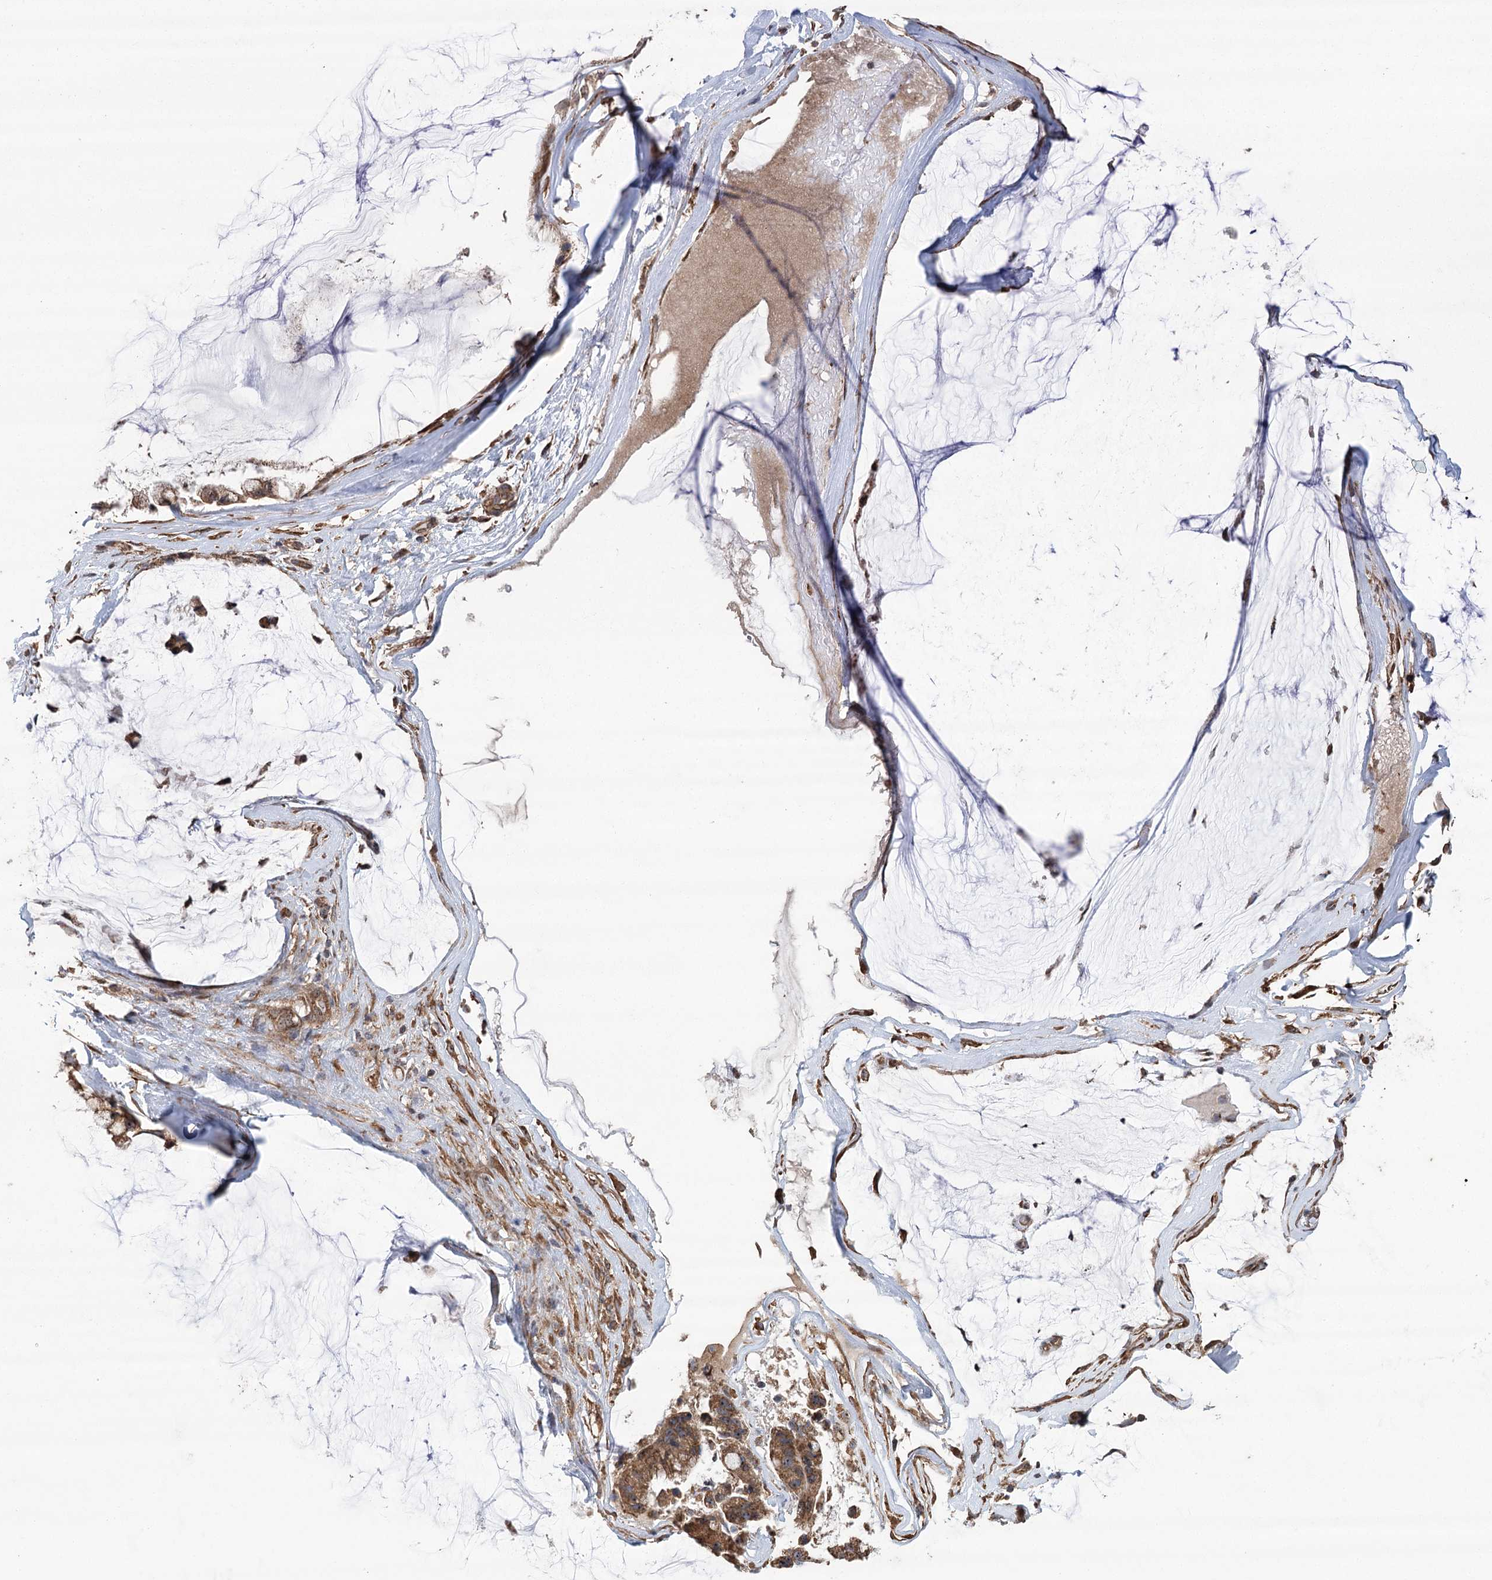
{"staining": {"intensity": "moderate", "quantity": ">75%", "location": "cytoplasmic/membranous"}, "tissue": "ovarian cancer", "cell_type": "Tumor cells", "image_type": "cancer", "snomed": [{"axis": "morphology", "description": "Cystadenocarcinoma, mucinous, NOS"}, {"axis": "topography", "description": "Ovary"}], "caption": "Ovarian cancer (mucinous cystadenocarcinoma) was stained to show a protein in brown. There is medium levels of moderate cytoplasmic/membranous positivity in about >75% of tumor cells.", "gene": "RWDD4", "patient": {"sex": "female", "age": 39}}